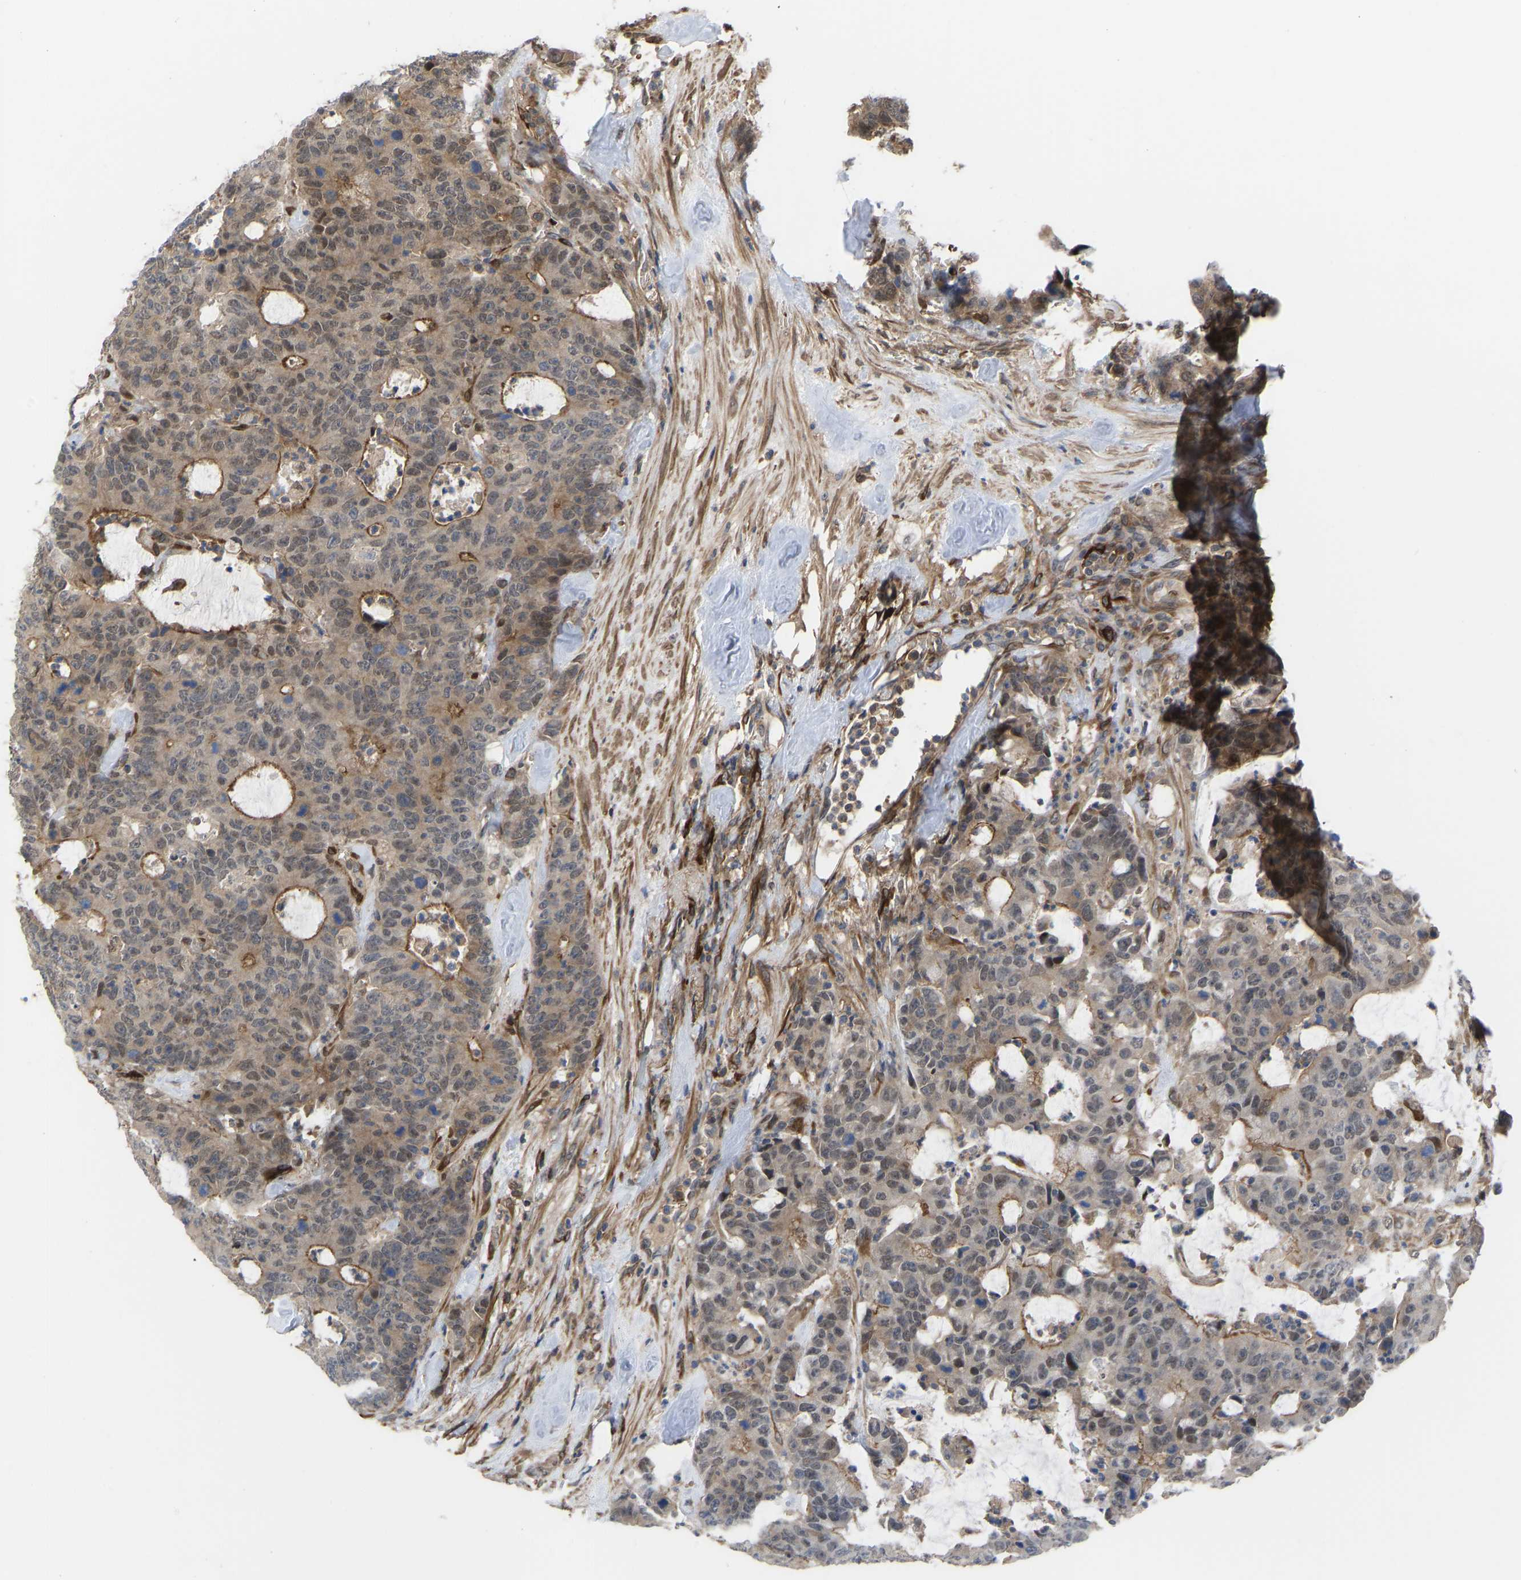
{"staining": {"intensity": "moderate", "quantity": "25%-75%", "location": "cytoplasmic/membranous"}, "tissue": "colorectal cancer", "cell_type": "Tumor cells", "image_type": "cancer", "snomed": [{"axis": "morphology", "description": "Adenocarcinoma, NOS"}, {"axis": "topography", "description": "Colon"}], "caption": "High-magnification brightfield microscopy of colorectal adenocarcinoma stained with DAB (brown) and counterstained with hematoxylin (blue). tumor cells exhibit moderate cytoplasmic/membranous expression is seen in about25%-75% of cells. The staining was performed using DAB (3,3'-diaminobenzidine) to visualize the protein expression in brown, while the nuclei were stained in blue with hematoxylin (Magnification: 20x).", "gene": "CYP7B1", "patient": {"sex": "female", "age": 86}}